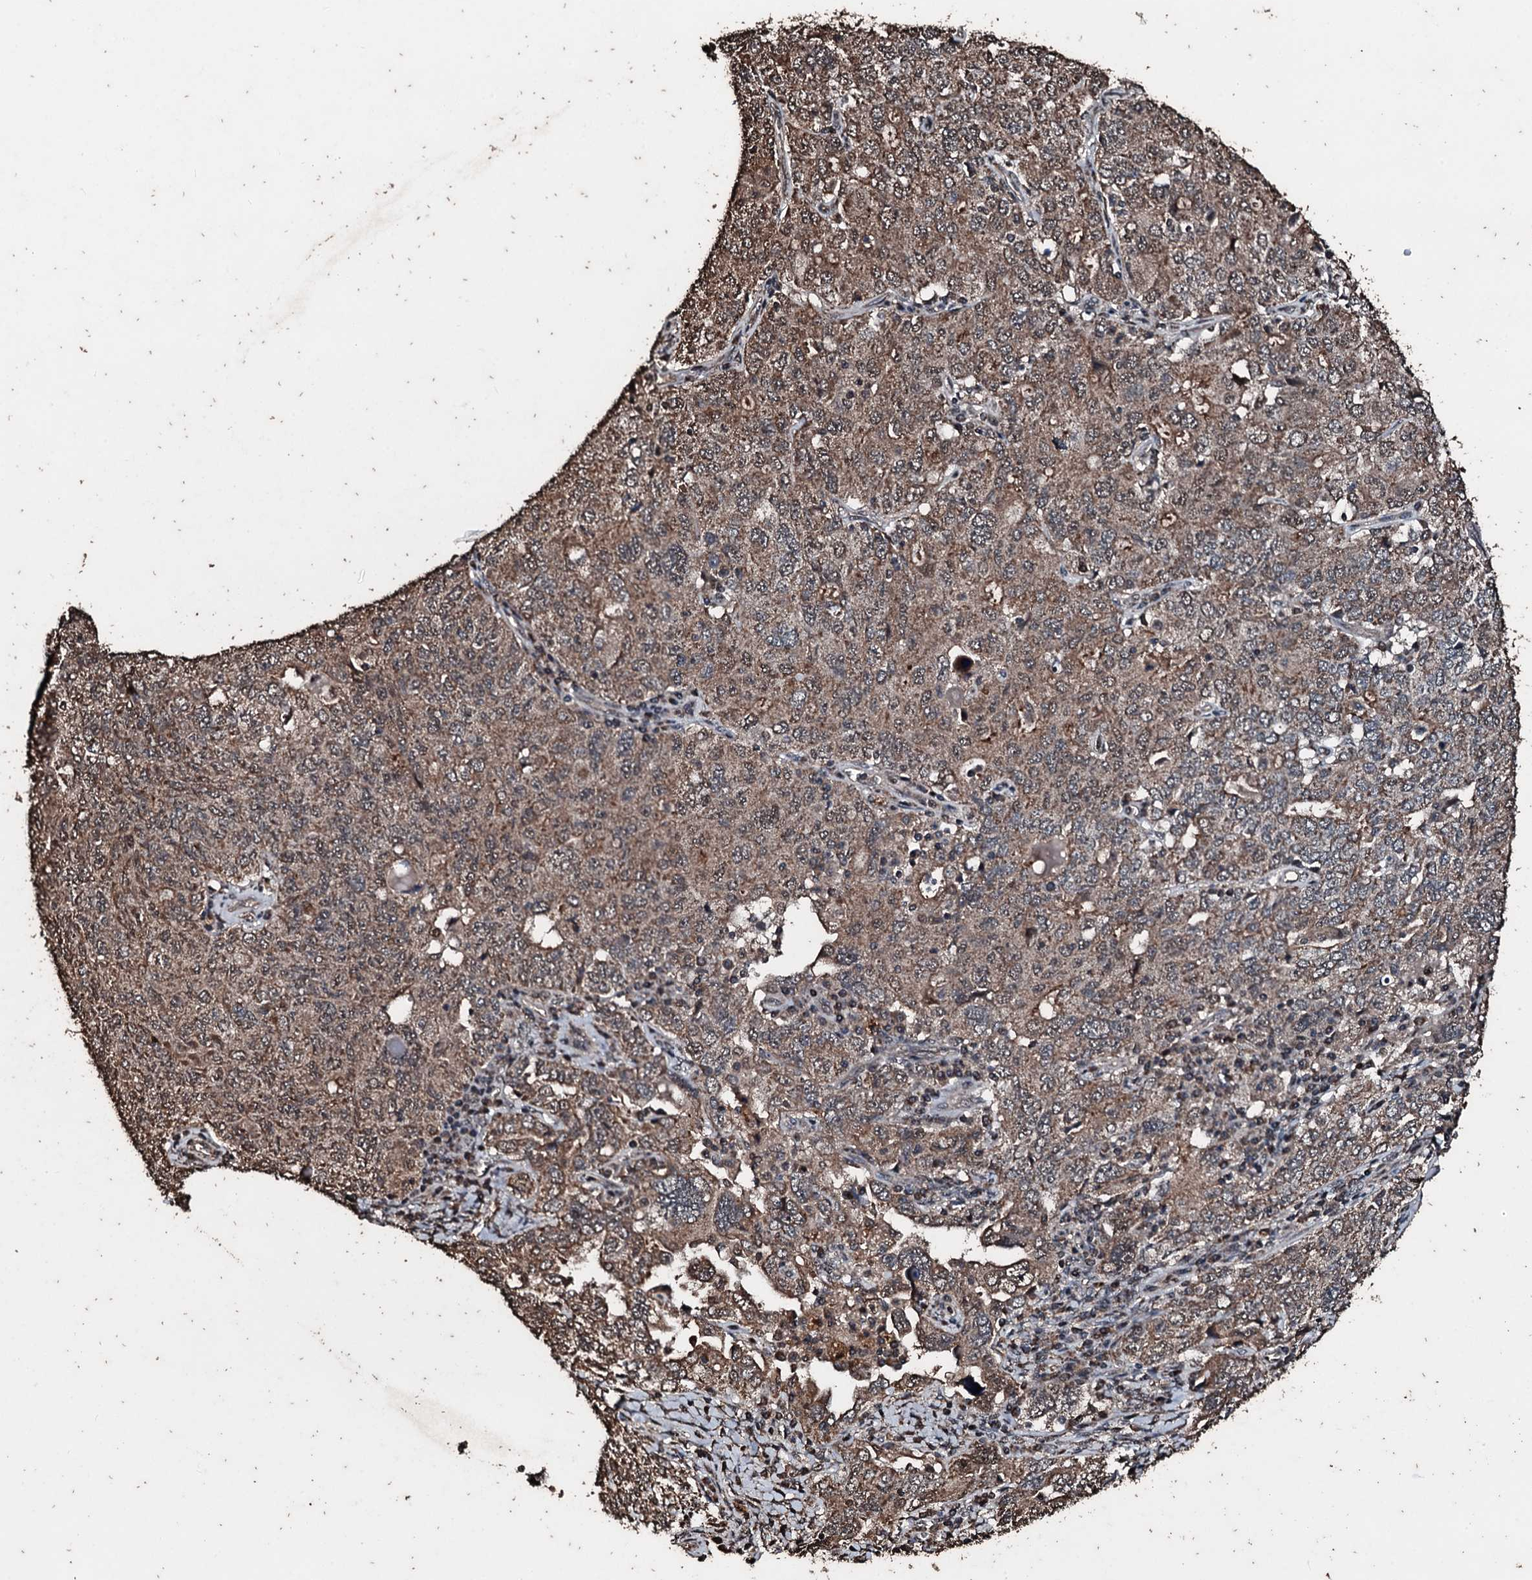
{"staining": {"intensity": "moderate", "quantity": ">75%", "location": "cytoplasmic/membranous"}, "tissue": "ovarian cancer", "cell_type": "Tumor cells", "image_type": "cancer", "snomed": [{"axis": "morphology", "description": "Carcinoma, endometroid"}, {"axis": "topography", "description": "Ovary"}], "caption": "Immunohistochemistry (IHC) image of human endometroid carcinoma (ovarian) stained for a protein (brown), which reveals medium levels of moderate cytoplasmic/membranous staining in about >75% of tumor cells.", "gene": "FAAP24", "patient": {"sex": "female", "age": 62}}